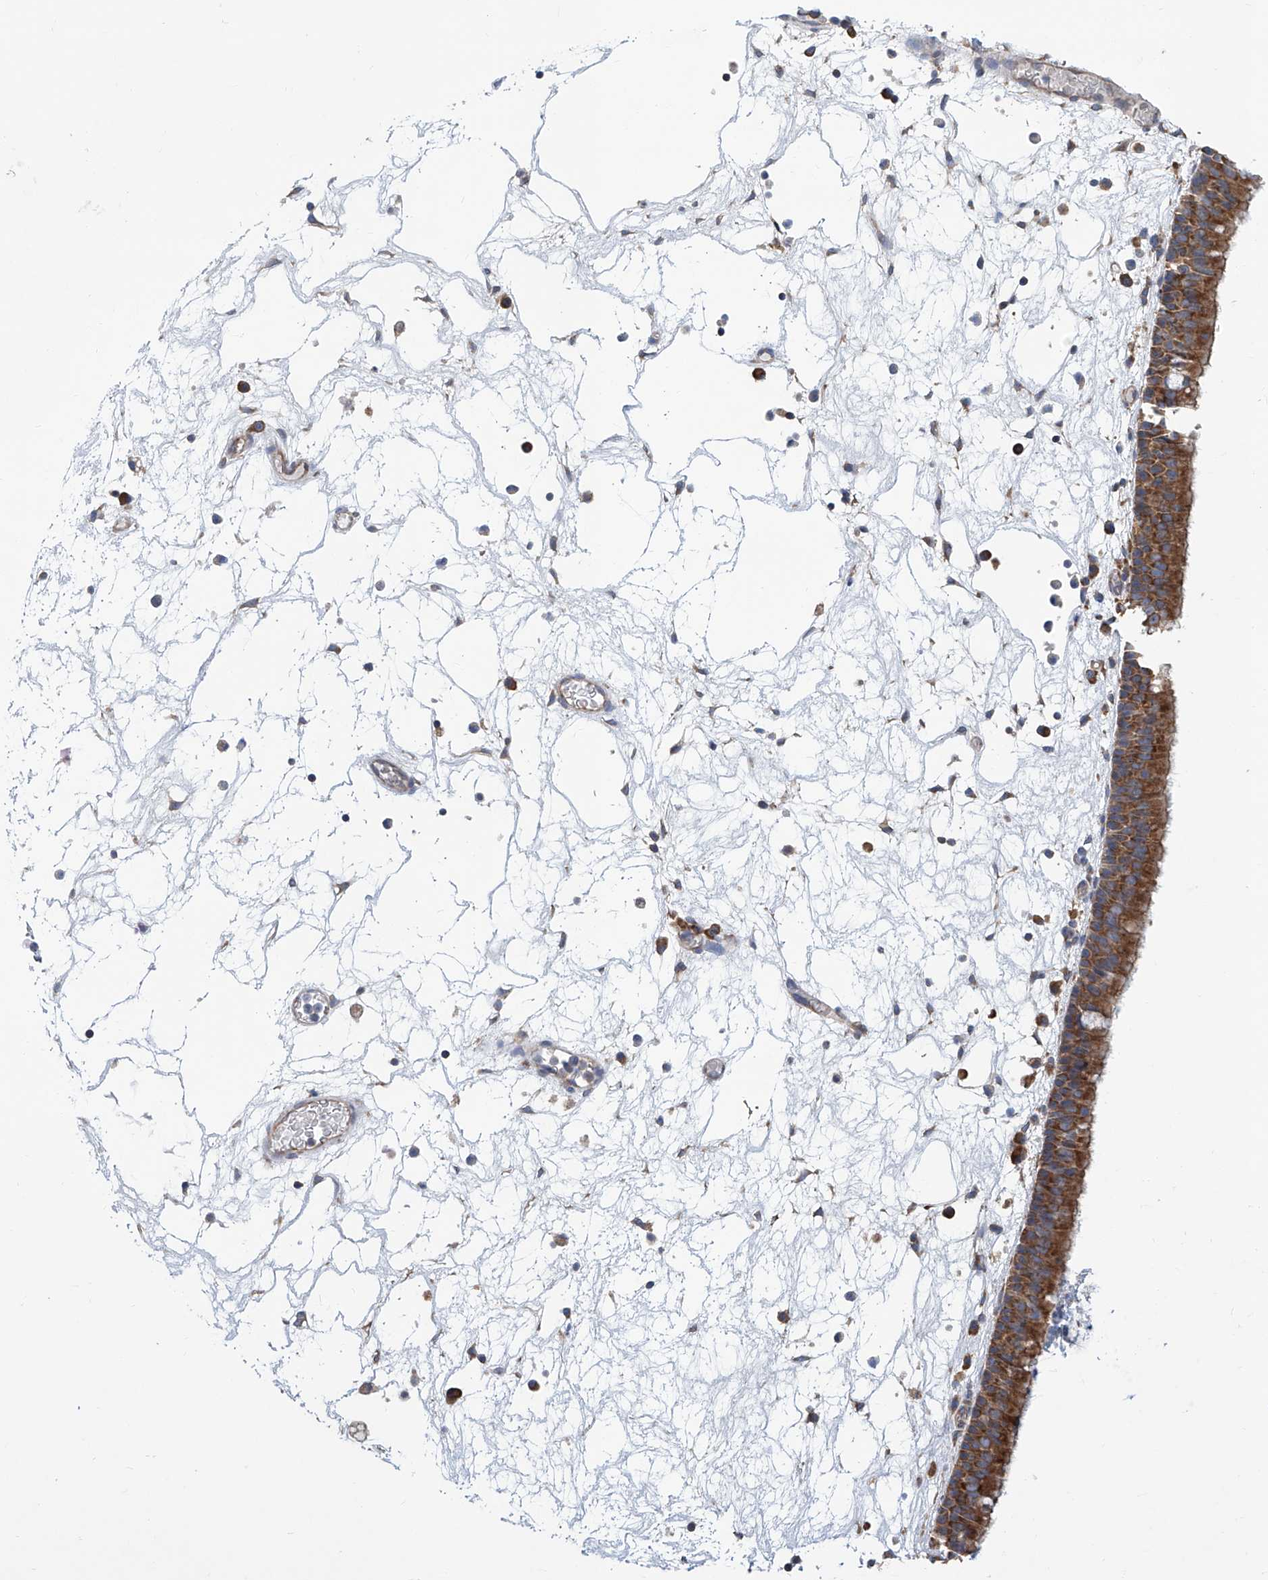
{"staining": {"intensity": "strong", "quantity": ">75%", "location": "cytoplasmic/membranous"}, "tissue": "nasopharynx", "cell_type": "Respiratory epithelial cells", "image_type": "normal", "snomed": [{"axis": "morphology", "description": "Normal tissue, NOS"}, {"axis": "morphology", "description": "Inflammation, NOS"}, {"axis": "morphology", "description": "Malignant melanoma, Metastatic site"}, {"axis": "topography", "description": "Nasopharynx"}], "caption": "Normal nasopharynx was stained to show a protein in brown. There is high levels of strong cytoplasmic/membranous positivity in about >75% of respiratory epithelial cells. (DAB = brown stain, brightfield microscopy at high magnification).", "gene": "SENP2", "patient": {"sex": "male", "age": 70}}